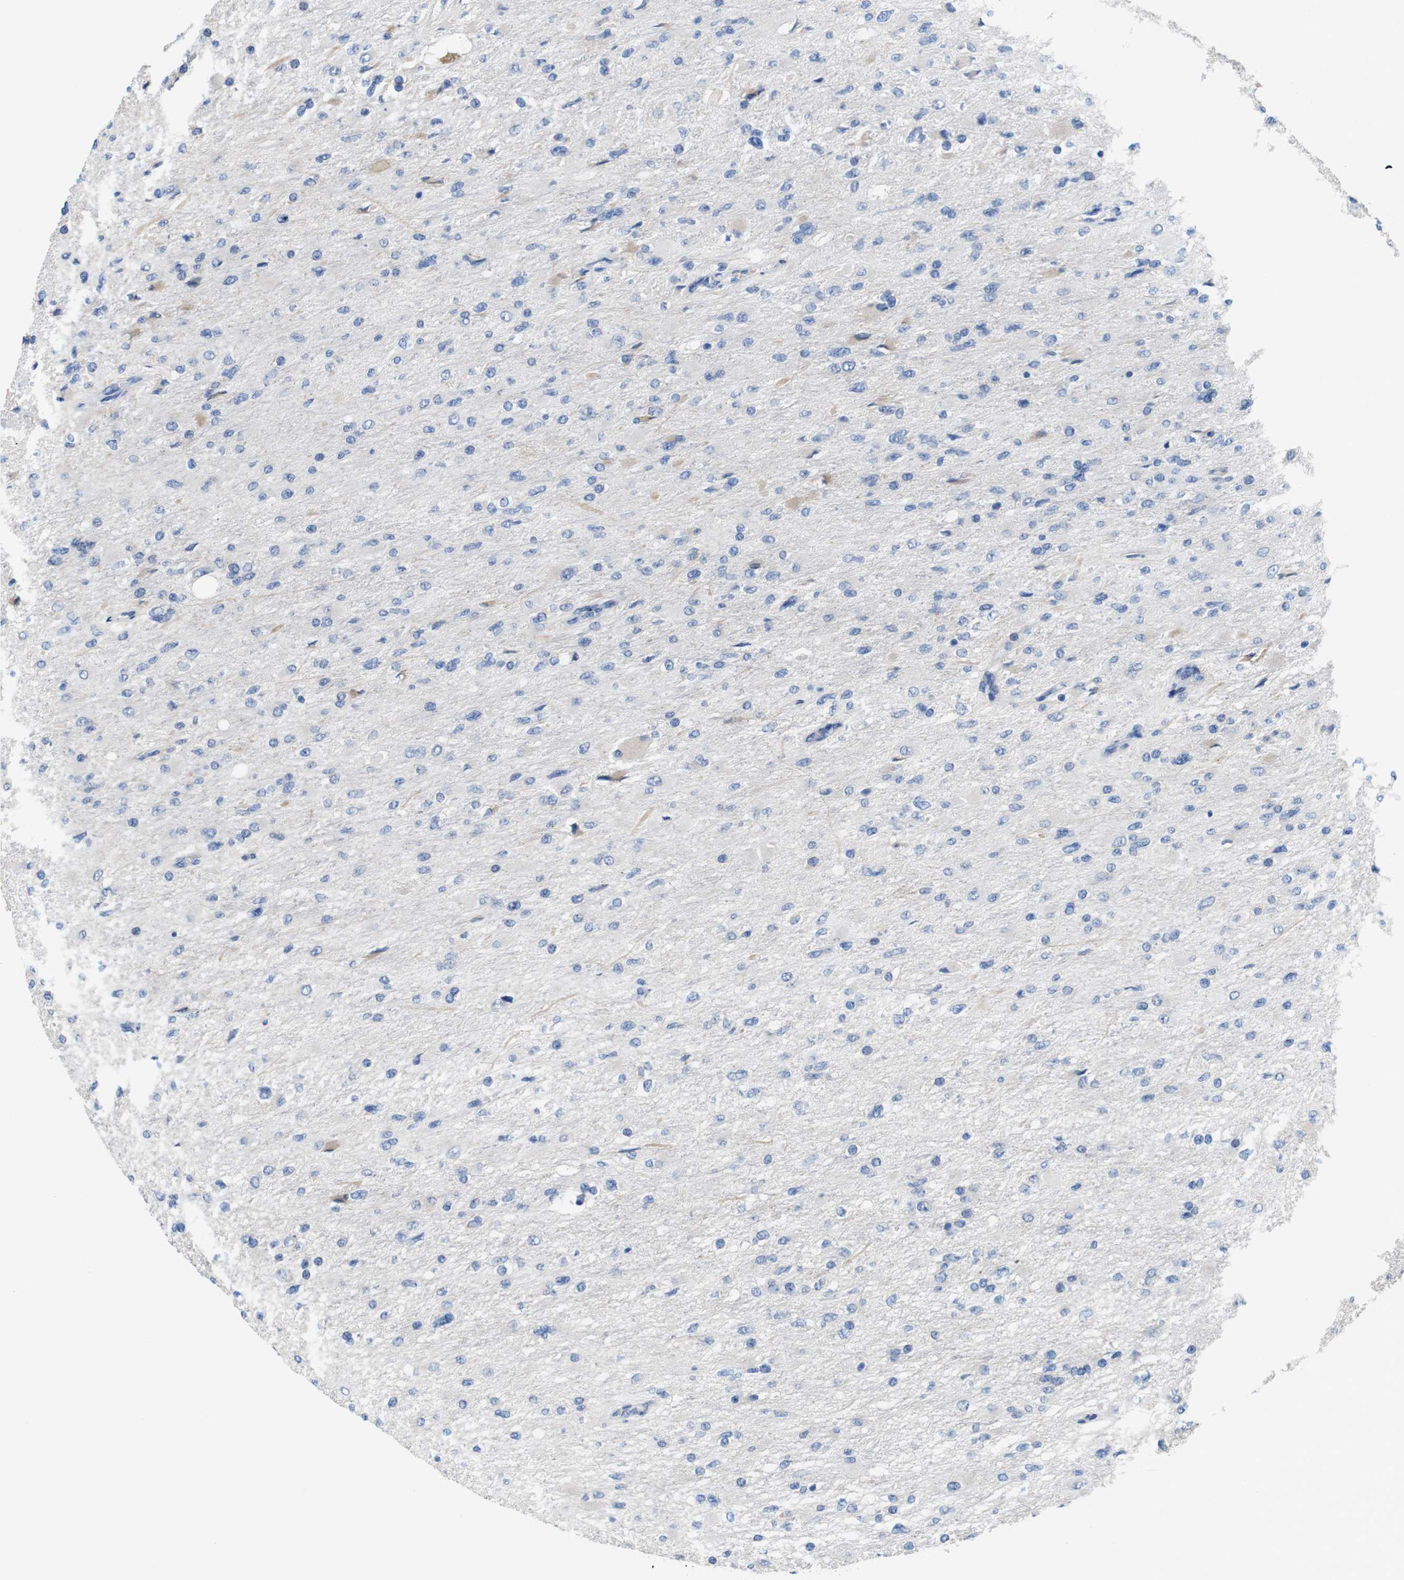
{"staining": {"intensity": "negative", "quantity": "none", "location": "none"}, "tissue": "glioma", "cell_type": "Tumor cells", "image_type": "cancer", "snomed": [{"axis": "morphology", "description": "Glioma, malignant, High grade"}, {"axis": "topography", "description": "Cerebral cortex"}], "caption": "IHC photomicrograph of human malignant glioma (high-grade) stained for a protein (brown), which demonstrates no expression in tumor cells.", "gene": "C1RL", "patient": {"sex": "female", "age": 36}}